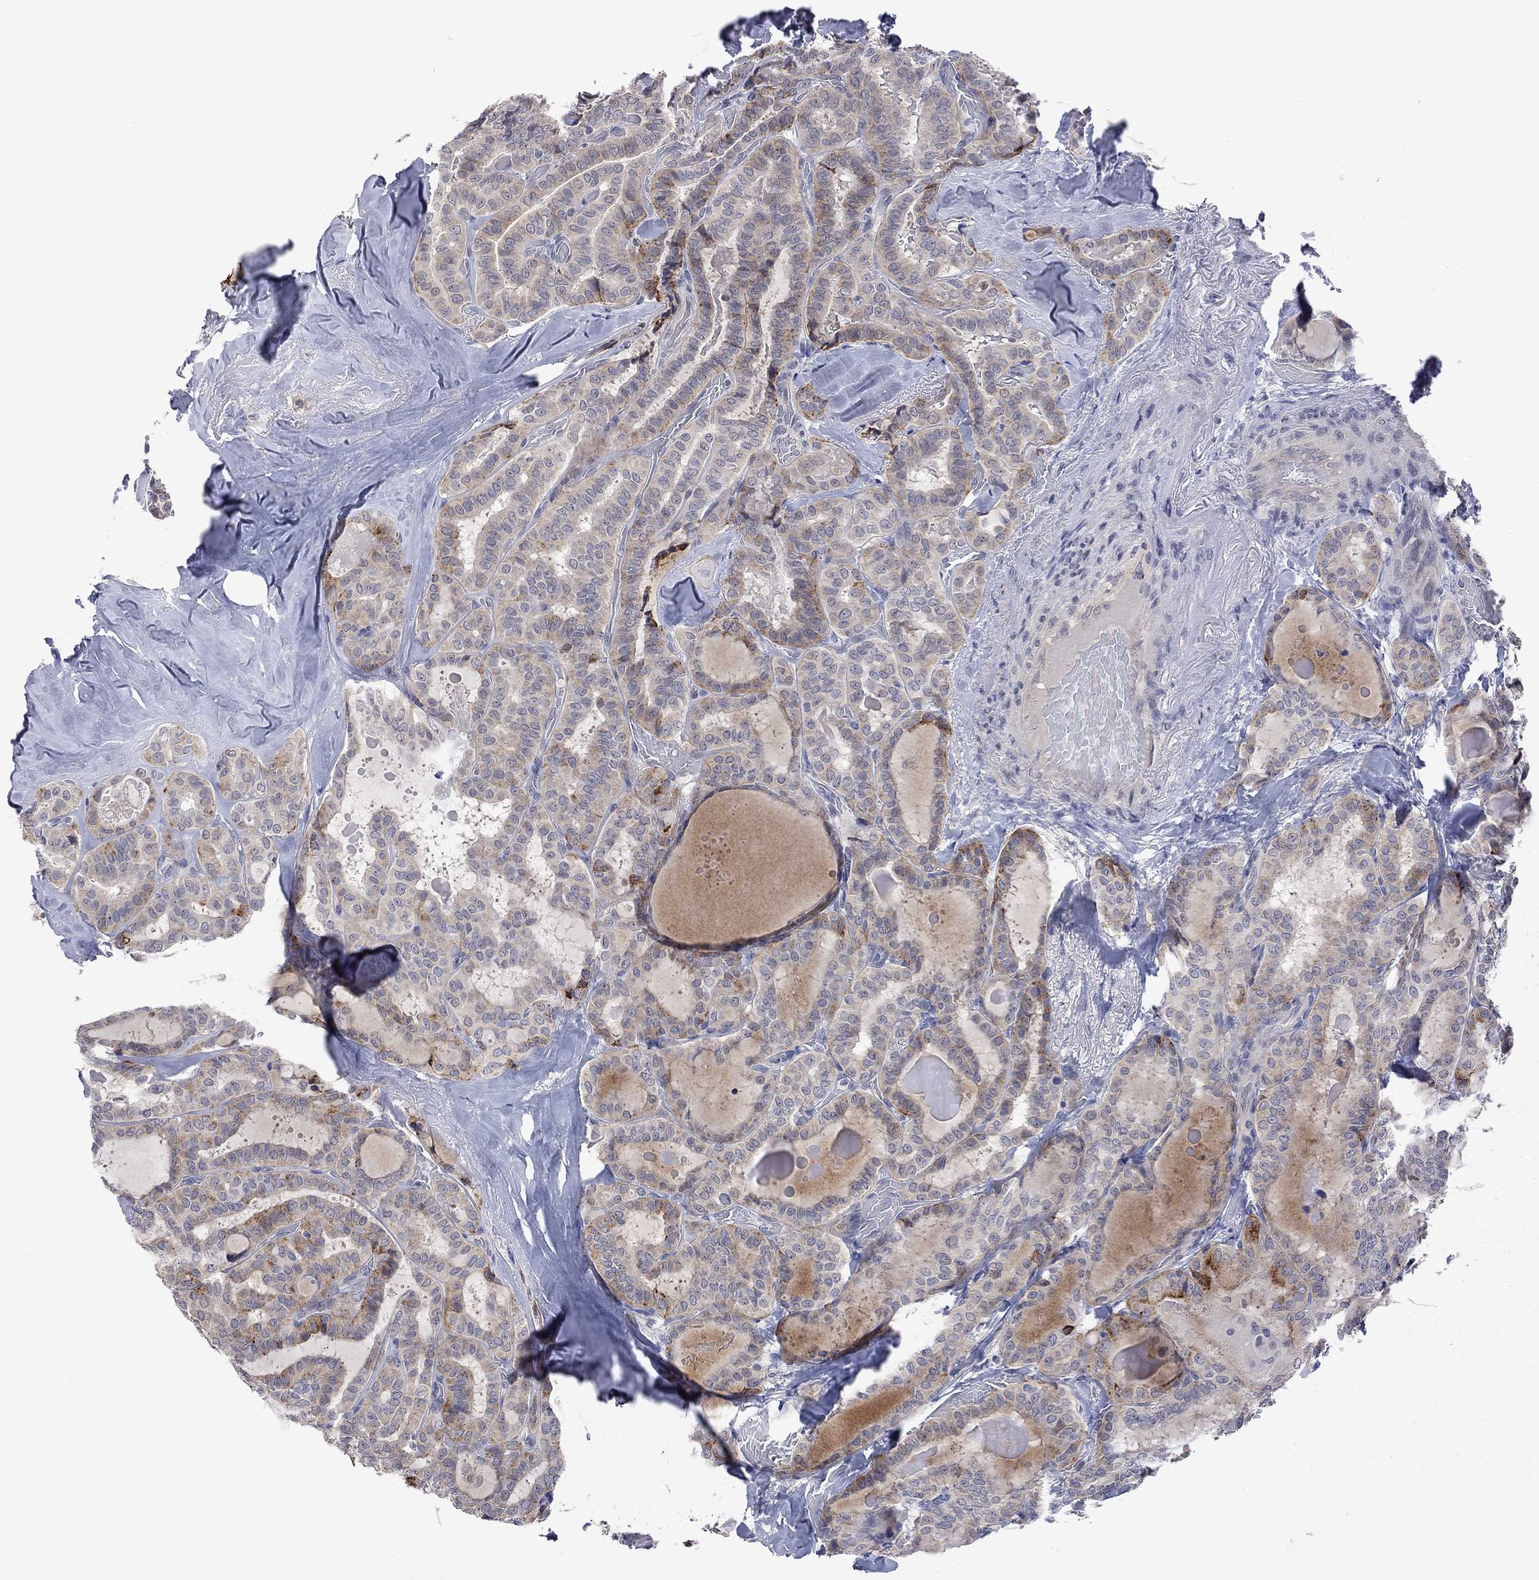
{"staining": {"intensity": "moderate", "quantity": "<25%", "location": "cytoplasmic/membranous"}, "tissue": "thyroid cancer", "cell_type": "Tumor cells", "image_type": "cancer", "snomed": [{"axis": "morphology", "description": "Papillary adenocarcinoma, NOS"}, {"axis": "topography", "description": "Thyroid gland"}], "caption": "Protein staining of thyroid cancer (papillary adenocarcinoma) tissue exhibits moderate cytoplasmic/membranous positivity in approximately <25% of tumor cells.", "gene": "FABP12", "patient": {"sex": "female", "age": 39}}